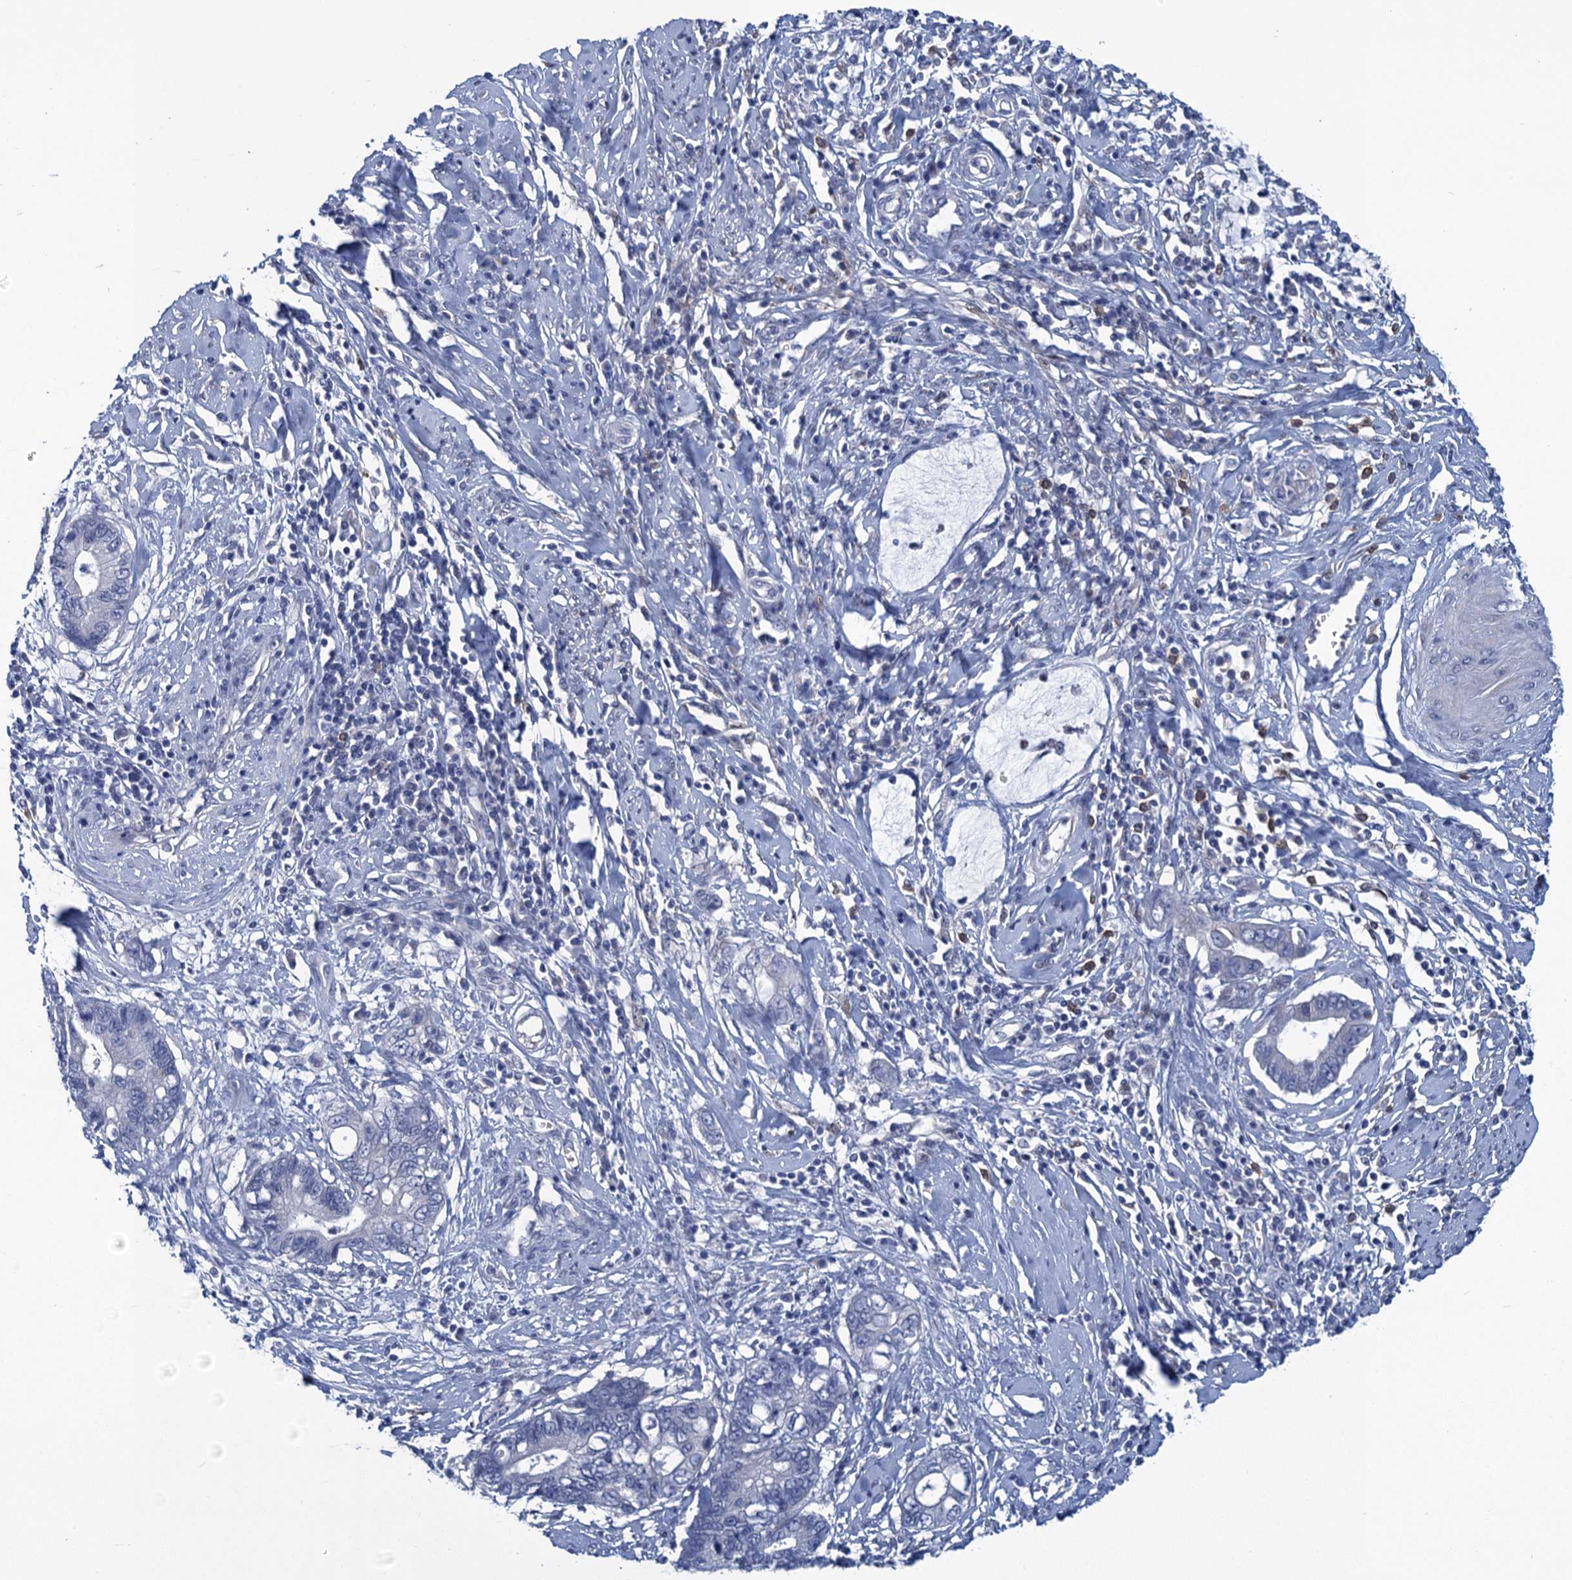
{"staining": {"intensity": "negative", "quantity": "none", "location": "none"}, "tissue": "cervical cancer", "cell_type": "Tumor cells", "image_type": "cancer", "snomed": [{"axis": "morphology", "description": "Adenocarcinoma, NOS"}, {"axis": "topography", "description": "Cervix"}], "caption": "An immunohistochemistry (IHC) photomicrograph of cervical adenocarcinoma is shown. There is no staining in tumor cells of cervical adenocarcinoma.", "gene": "SCEL", "patient": {"sex": "female", "age": 44}}